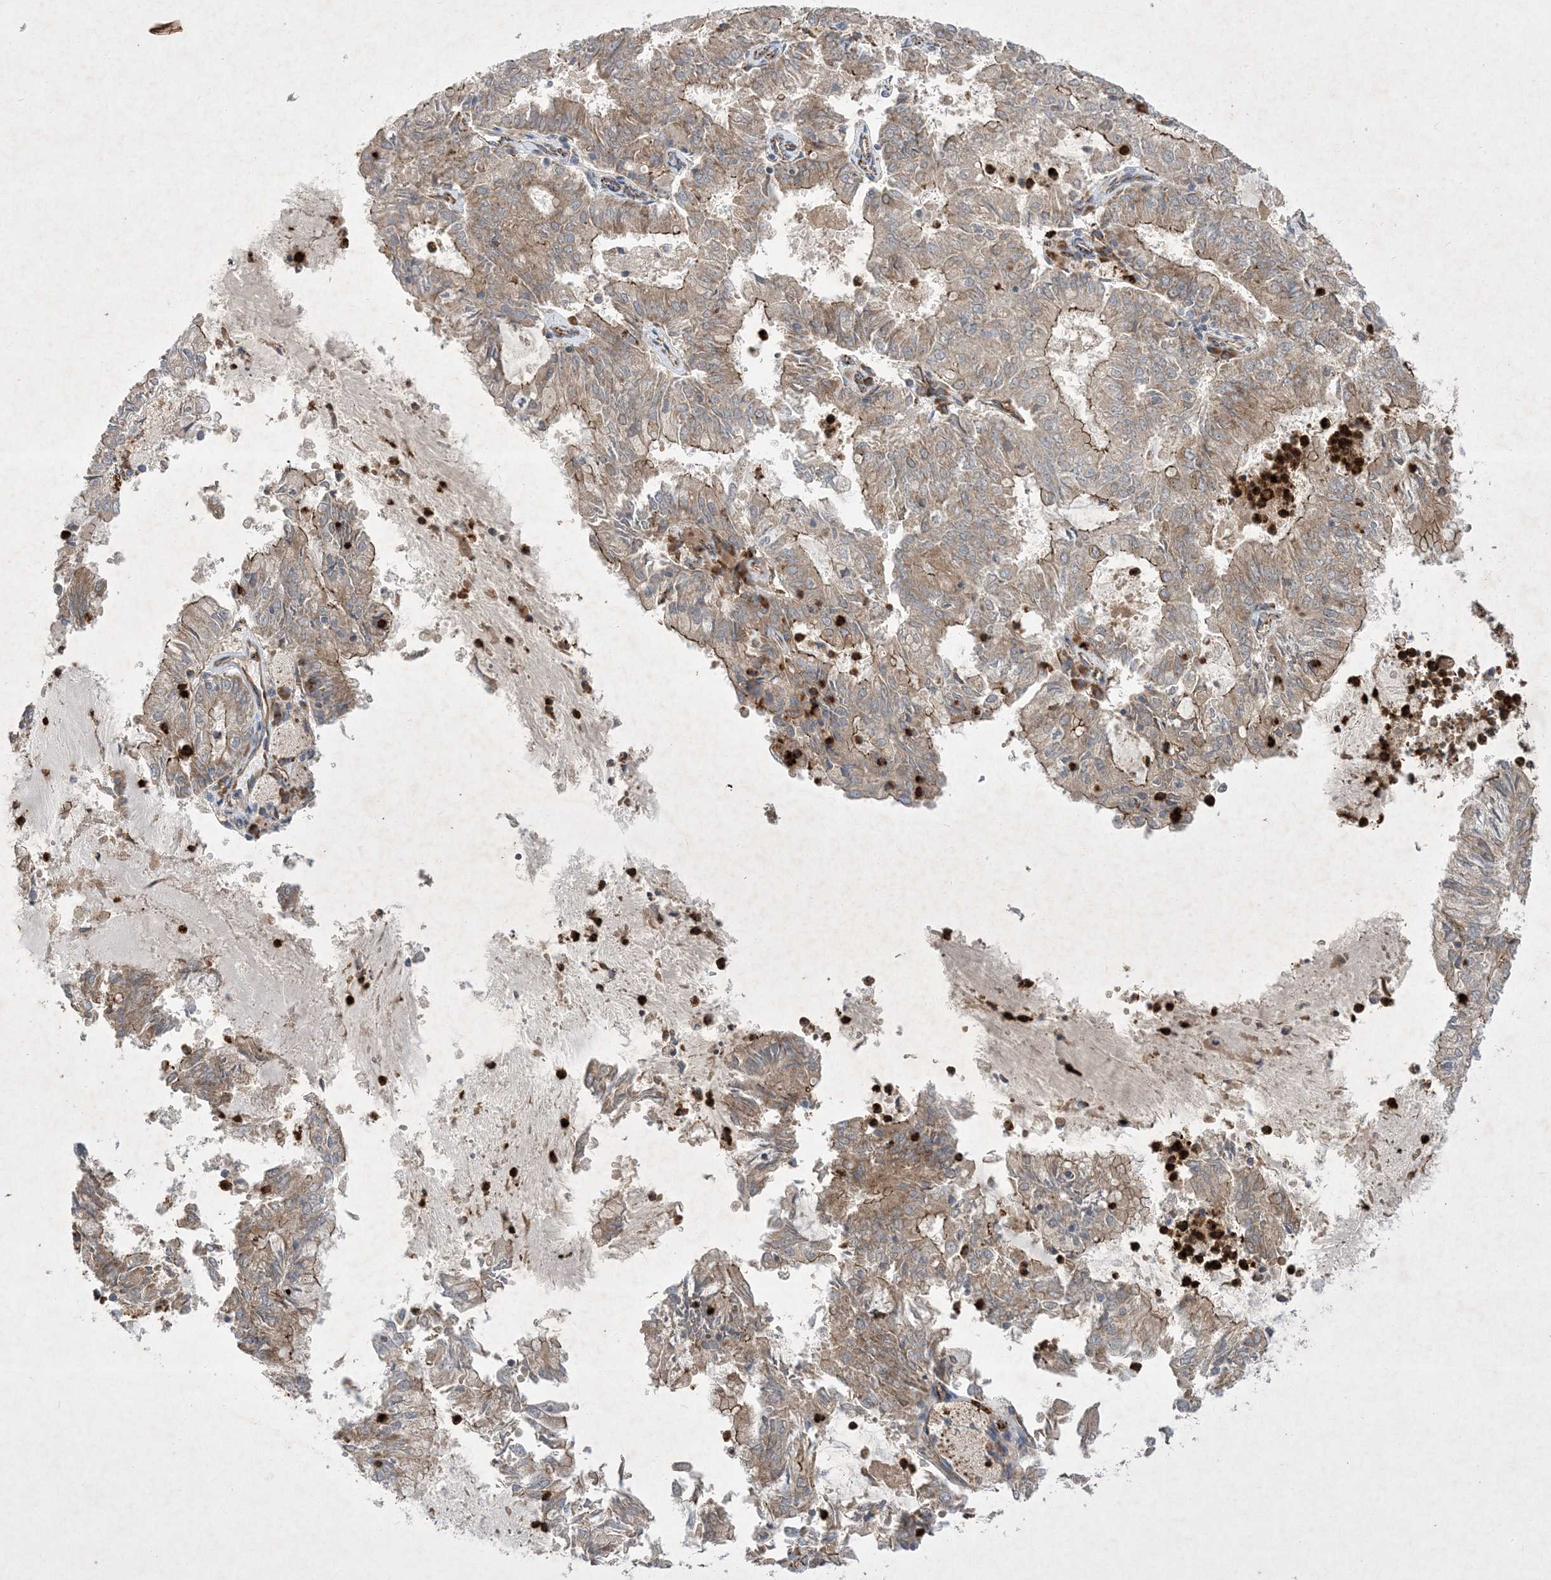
{"staining": {"intensity": "weak", "quantity": ">75%", "location": "cytoplasmic/membranous"}, "tissue": "endometrial cancer", "cell_type": "Tumor cells", "image_type": "cancer", "snomed": [{"axis": "morphology", "description": "Adenocarcinoma, NOS"}, {"axis": "topography", "description": "Endometrium"}], "caption": "Protein expression analysis of endometrial cancer shows weak cytoplasmic/membranous positivity in about >75% of tumor cells.", "gene": "OTOP1", "patient": {"sex": "female", "age": 57}}